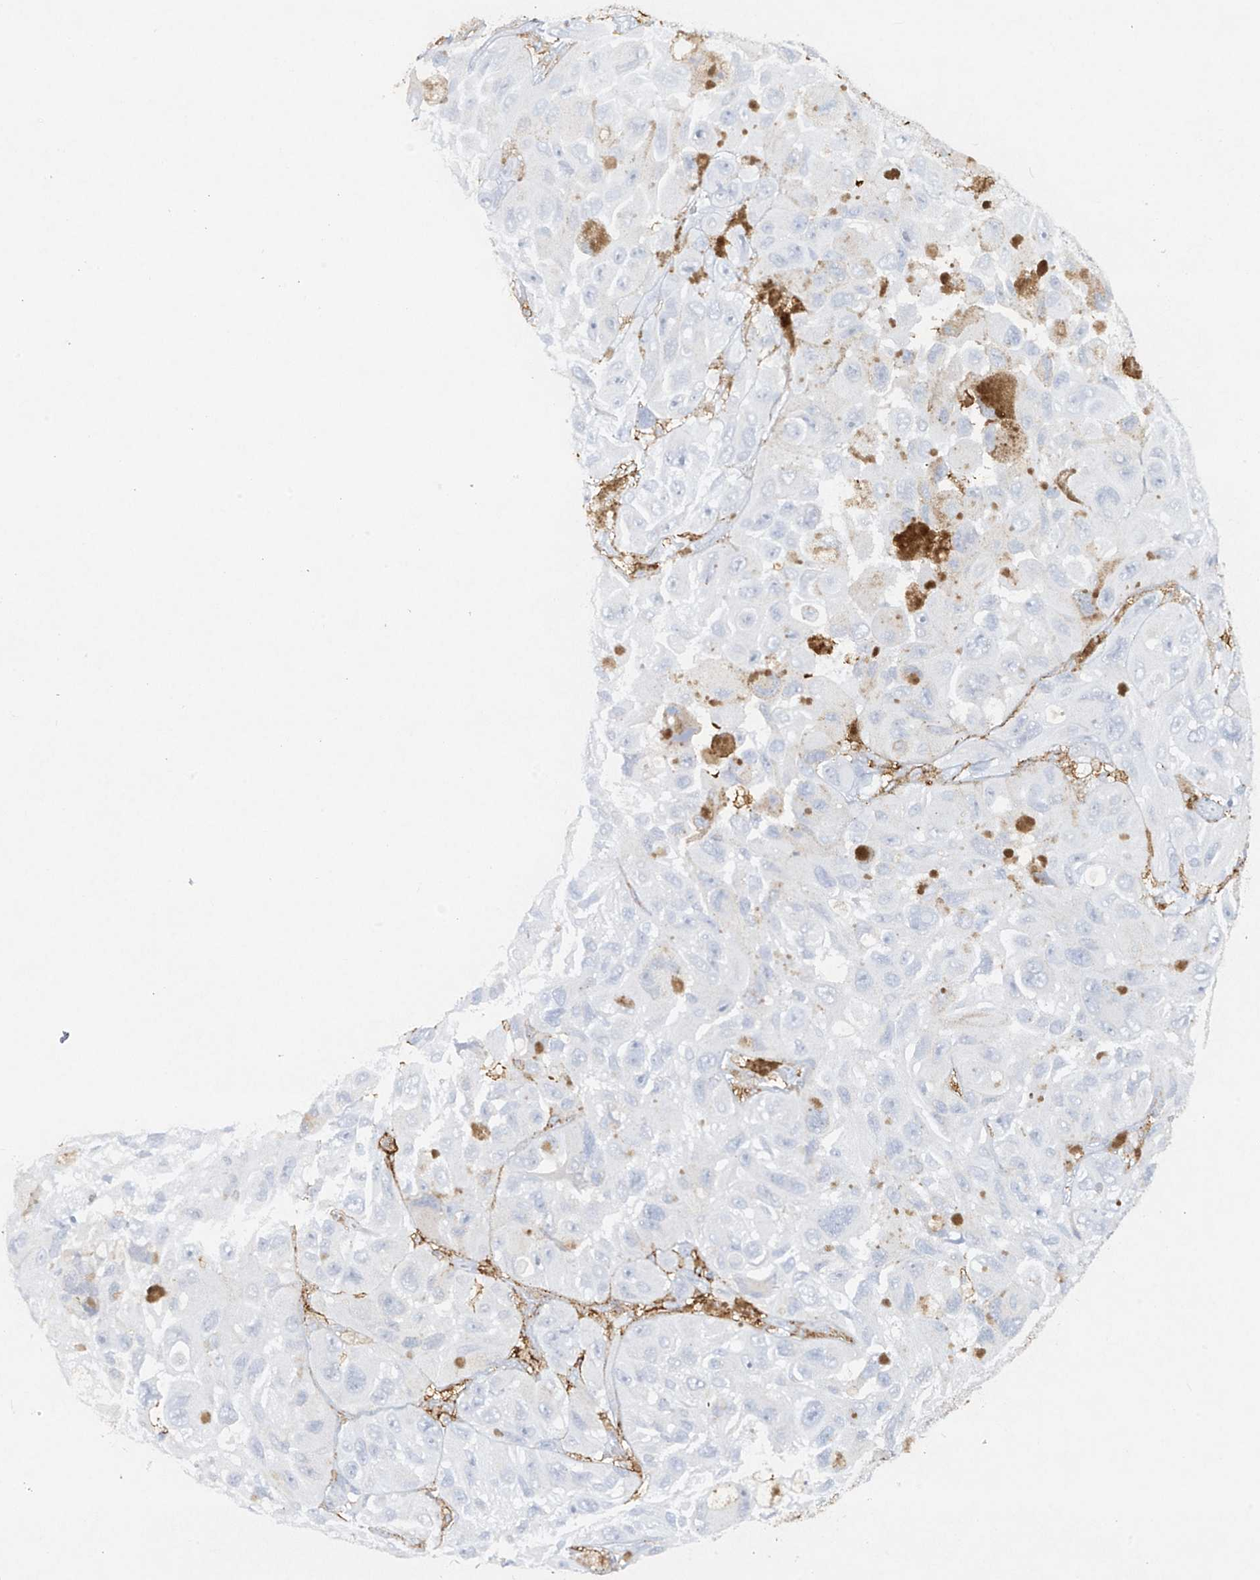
{"staining": {"intensity": "negative", "quantity": "none", "location": "none"}, "tissue": "melanoma", "cell_type": "Tumor cells", "image_type": "cancer", "snomed": [{"axis": "morphology", "description": "Malignant melanoma, NOS"}, {"axis": "topography", "description": "Skin"}], "caption": "Malignant melanoma was stained to show a protein in brown. There is no significant positivity in tumor cells. (Brightfield microscopy of DAB (3,3'-diaminobenzidine) immunohistochemistry at high magnification).", "gene": "FCGR3A", "patient": {"sex": "female", "age": 73}}